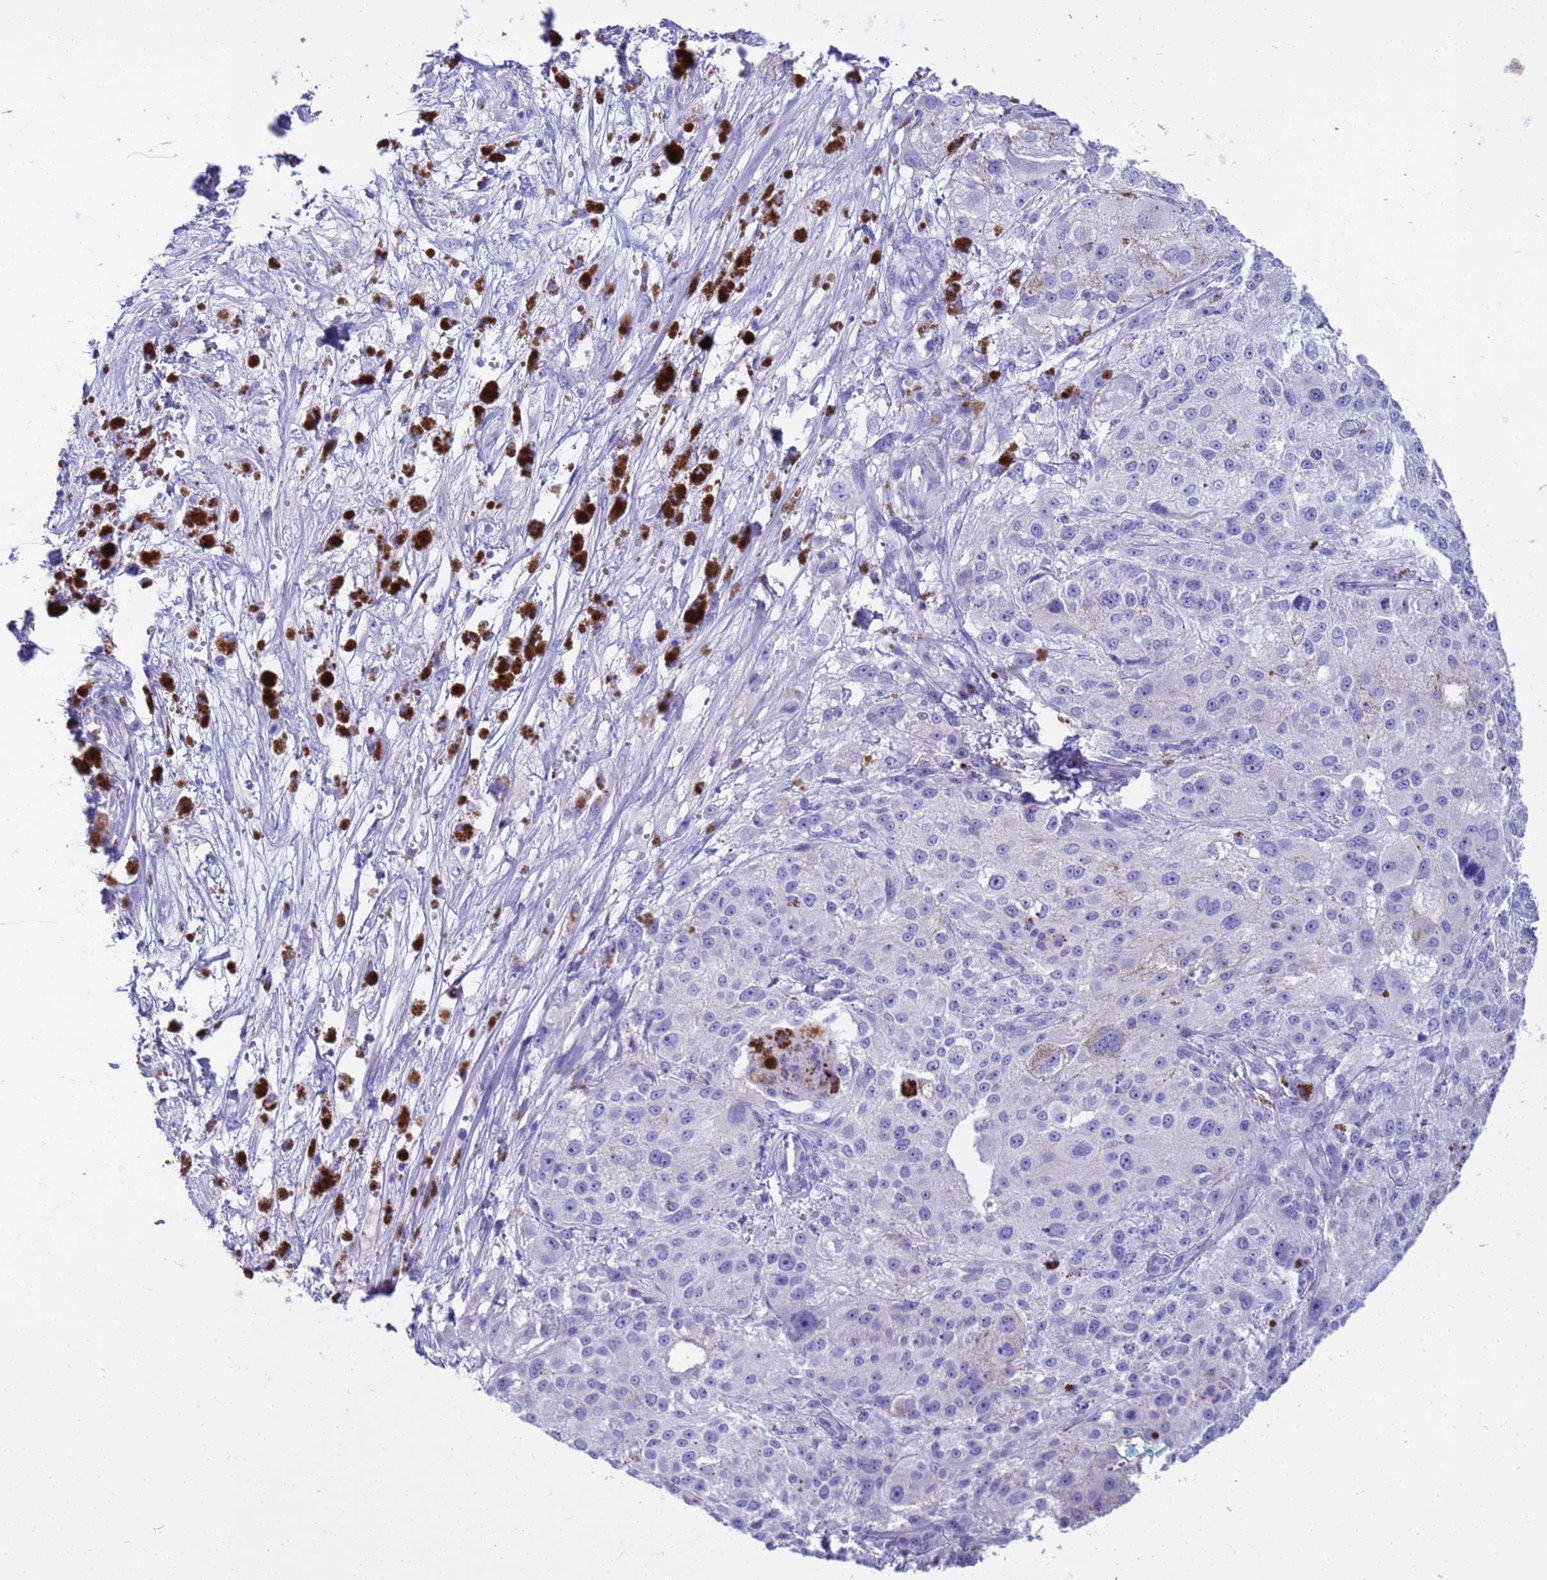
{"staining": {"intensity": "negative", "quantity": "none", "location": "none"}, "tissue": "melanoma", "cell_type": "Tumor cells", "image_type": "cancer", "snomed": [{"axis": "morphology", "description": "Necrosis, NOS"}, {"axis": "morphology", "description": "Malignant melanoma, NOS"}, {"axis": "topography", "description": "Skin"}], "caption": "There is no significant expression in tumor cells of malignant melanoma. (DAB immunohistochemistry with hematoxylin counter stain).", "gene": "SYCN", "patient": {"sex": "female", "age": 87}}